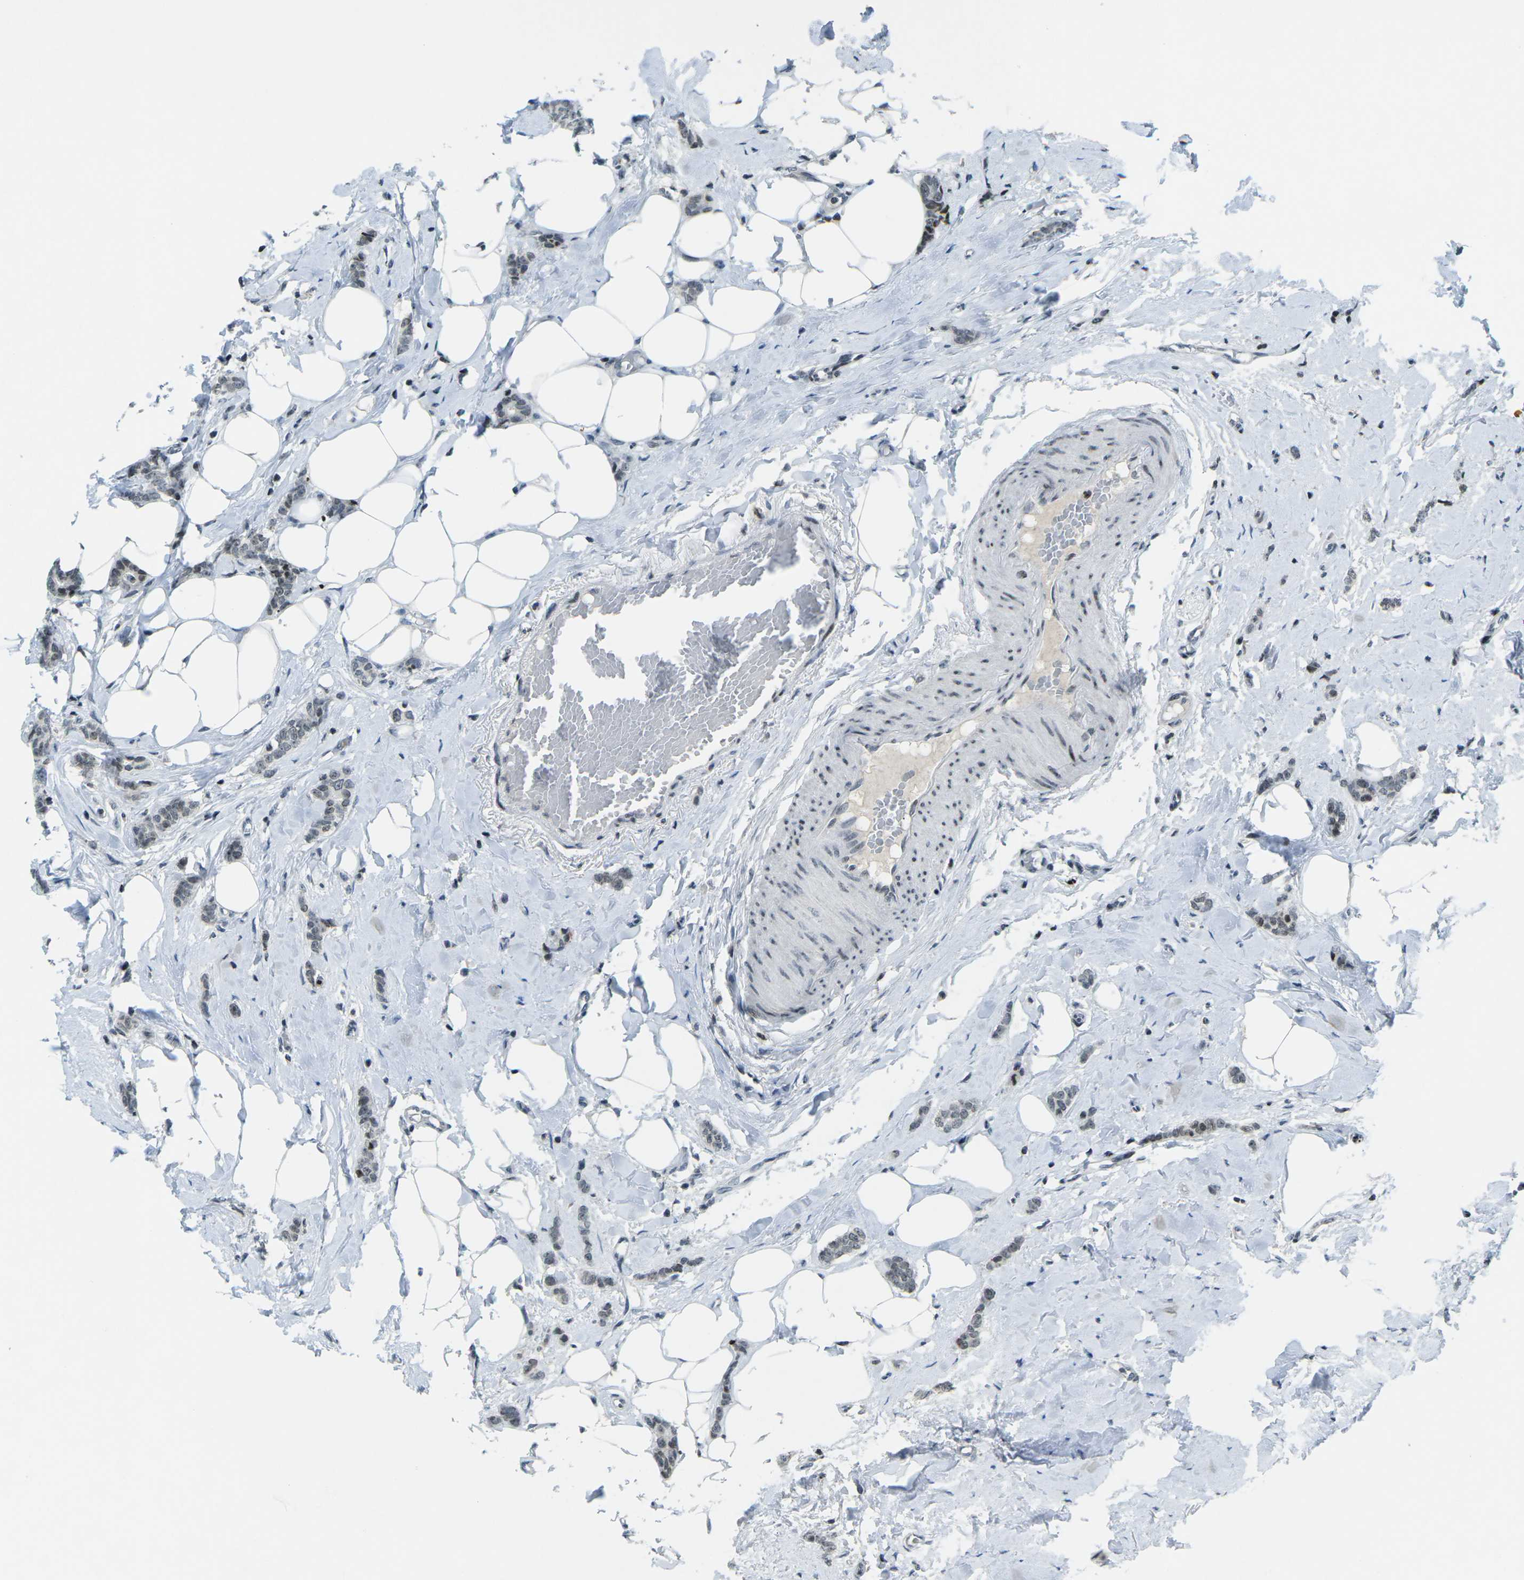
{"staining": {"intensity": "moderate", "quantity": ">75%", "location": "nuclear"}, "tissue": "breast cancer", "cell_type": "Tumor cells", "image_type": "cancer", "snomed": [{"axis": "morphology", "description": "Lobular carcinoma"}, {"axis": "topography", "description": "Skin"}, {"axis": "topography", "description": "Breast"}], "caption": "Immunohistochemistry of breast cancer displays medium levels of moderate nuclear positivity in about >75% of tumor cells.", "gene": "EME1", "patient": {"sex": "female", "age": 46}}